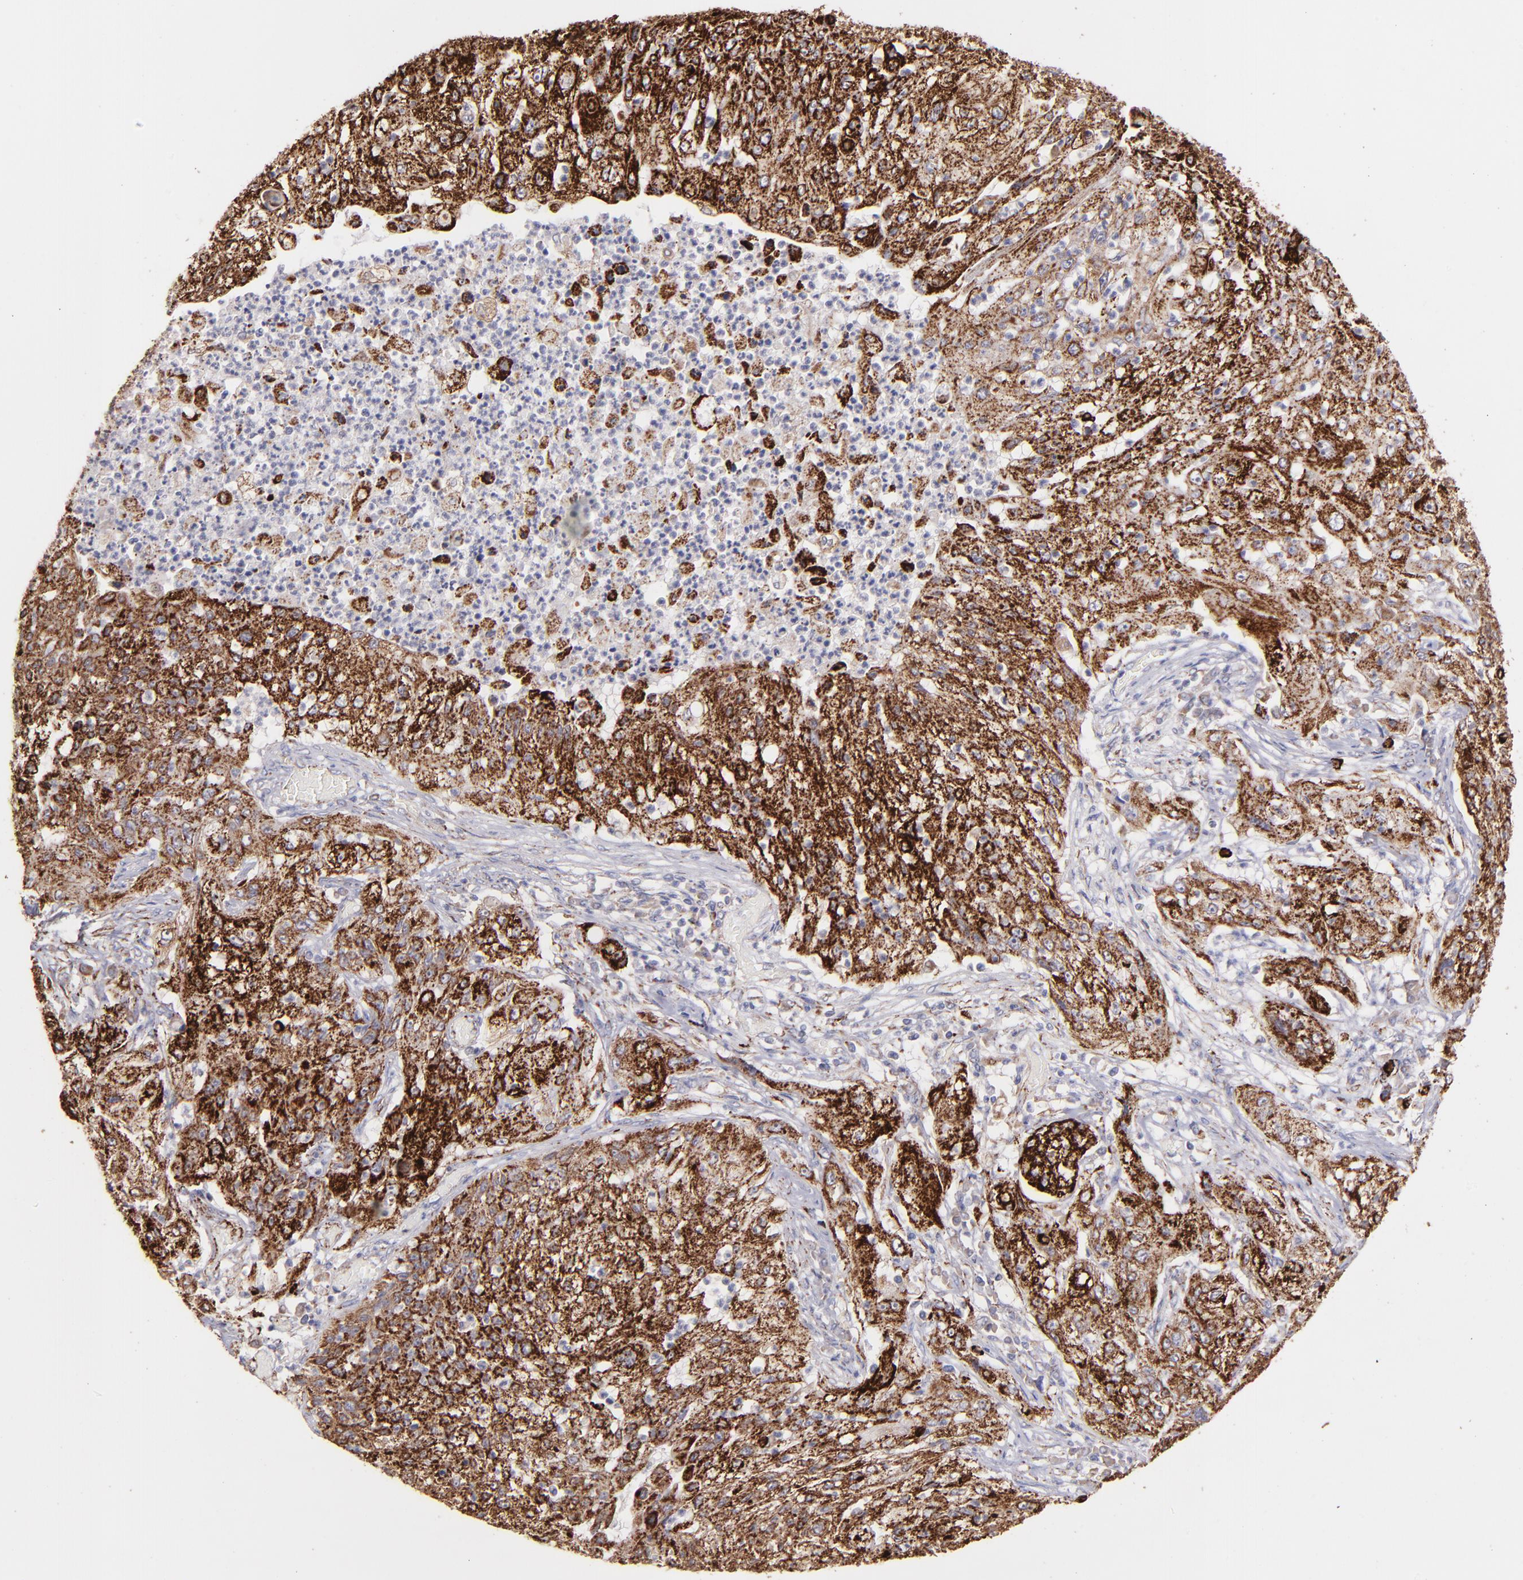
{"staining": {"intensity": "strong", "quantity": ">75%", "location": "cytoplasmic/membranous"}, "tissue": "lung cancer", "cell_type": "Tumor cells", "image_type": "cancer", "snomed": [{"axis": "morphology", "description": "Inflammation, NOS"}, {"axis": "morphology", "description": "Squamous cell carcinoma, NOS"}, {"axis": "topography", "description": "Lymph node"}, {"axis": "topography", "description": "Soft tissue"}, {"axis": "topography", "description": "Lung"}], "caption": "IHC (DAB) staining of human squamous cell carcinoma (lung) reveals strong cytoplasmic/membranous protein staining in about >75% of tumor cells. Nuclei are stained in blue.", "gene": "MAOB", "patient": {"sex": "male", "age": 66}}